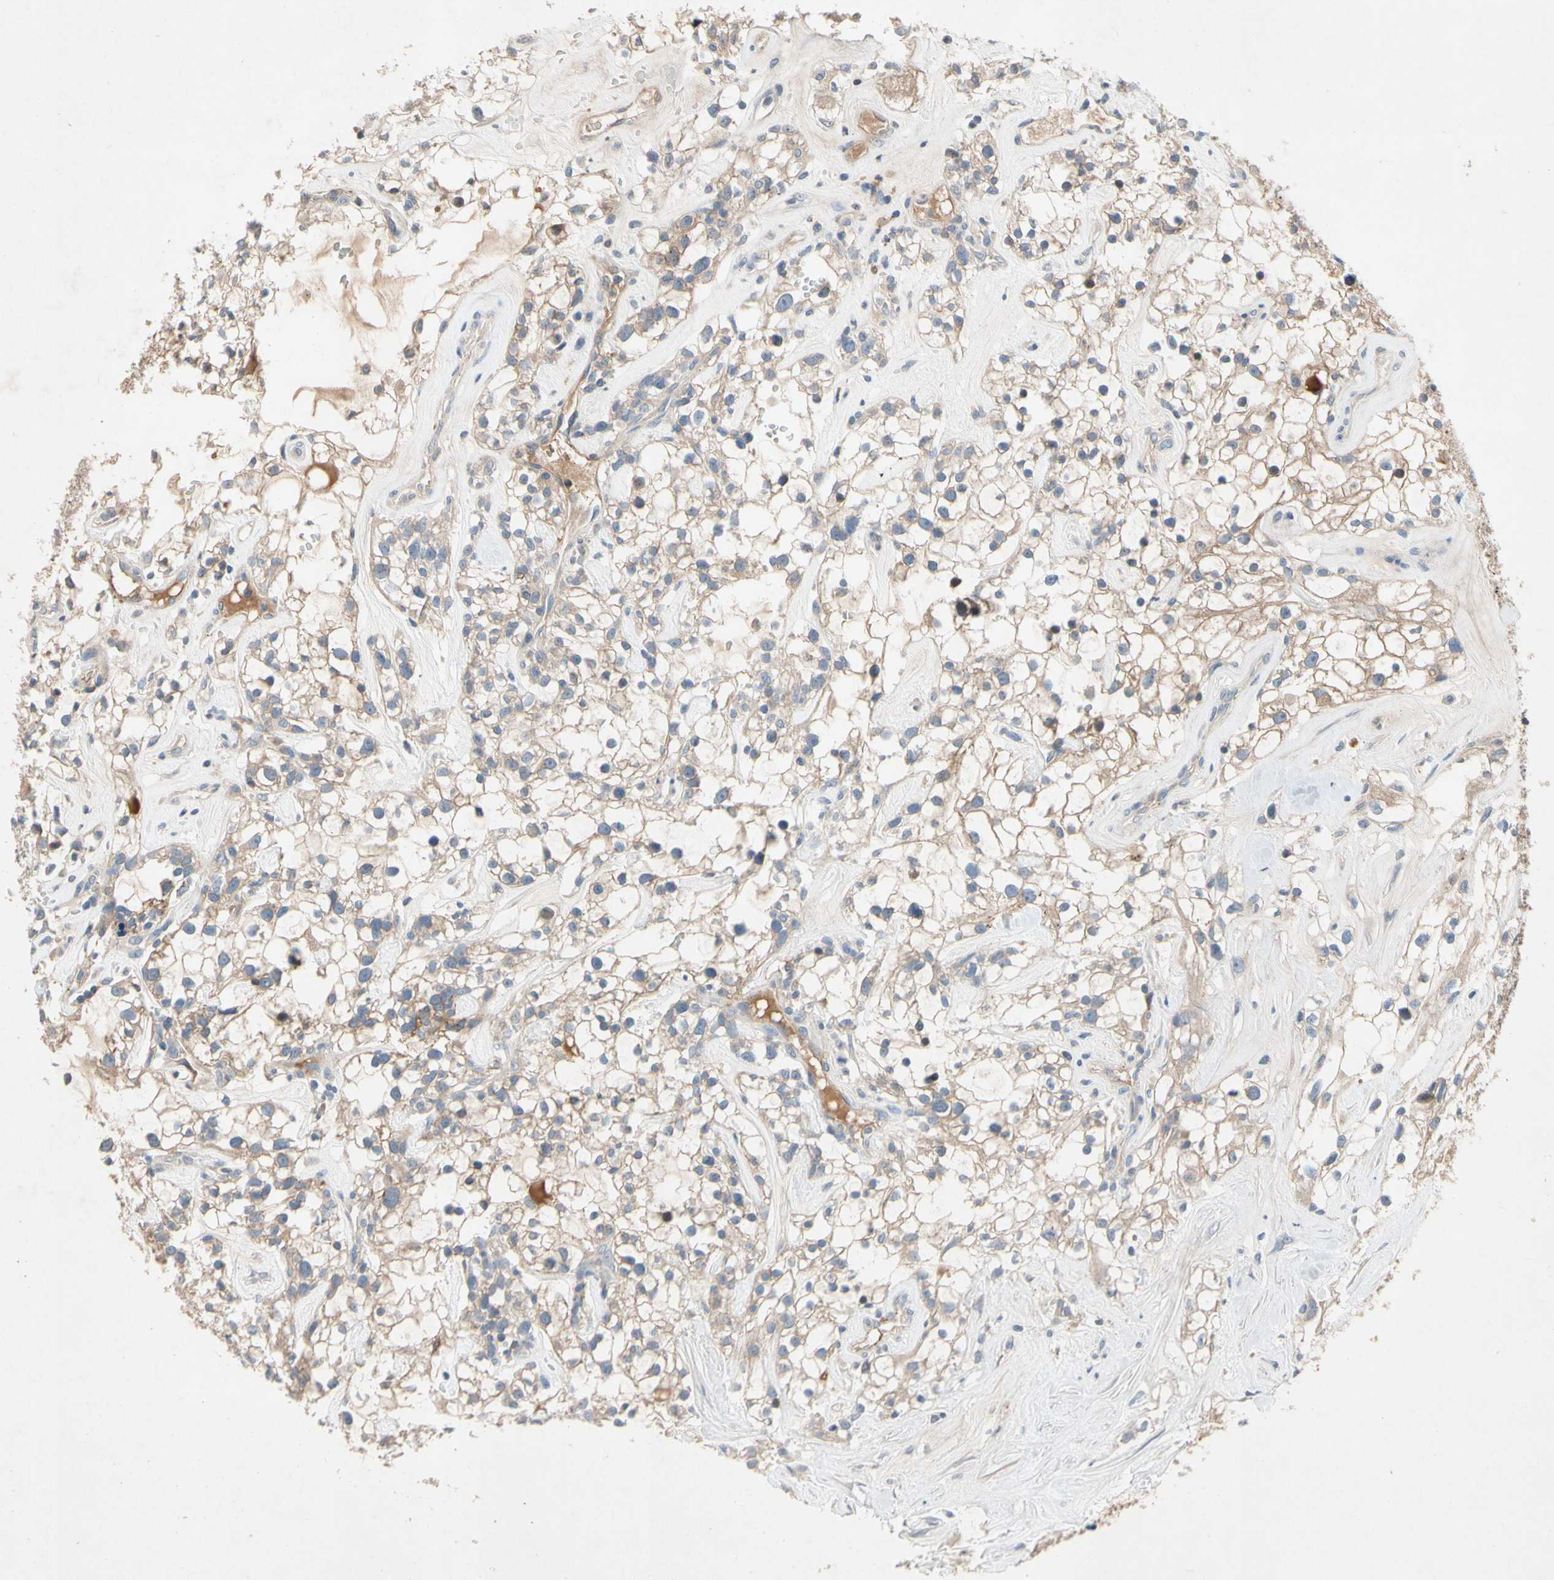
{"staining": {"intensity": "weak", "quantity": ">75%", "location": "cytoplasmic/membranous"}, "tissue": "renal cancer", "cell_type": "Tumor cells", "image_type": "cancer", "snomed": [{"axis": "morphology", "description": "Adenocarcinoma, NOS"}, {"axis": "topography", "description": "Kidney"}], "caption": "A brown stain labels weak cytoplasmic/membranous staining of a protein in human renal adenocarcinoma tumor cells.", "gene": "NDFIP2", "patient": {"sex": "female", "age": 60}}